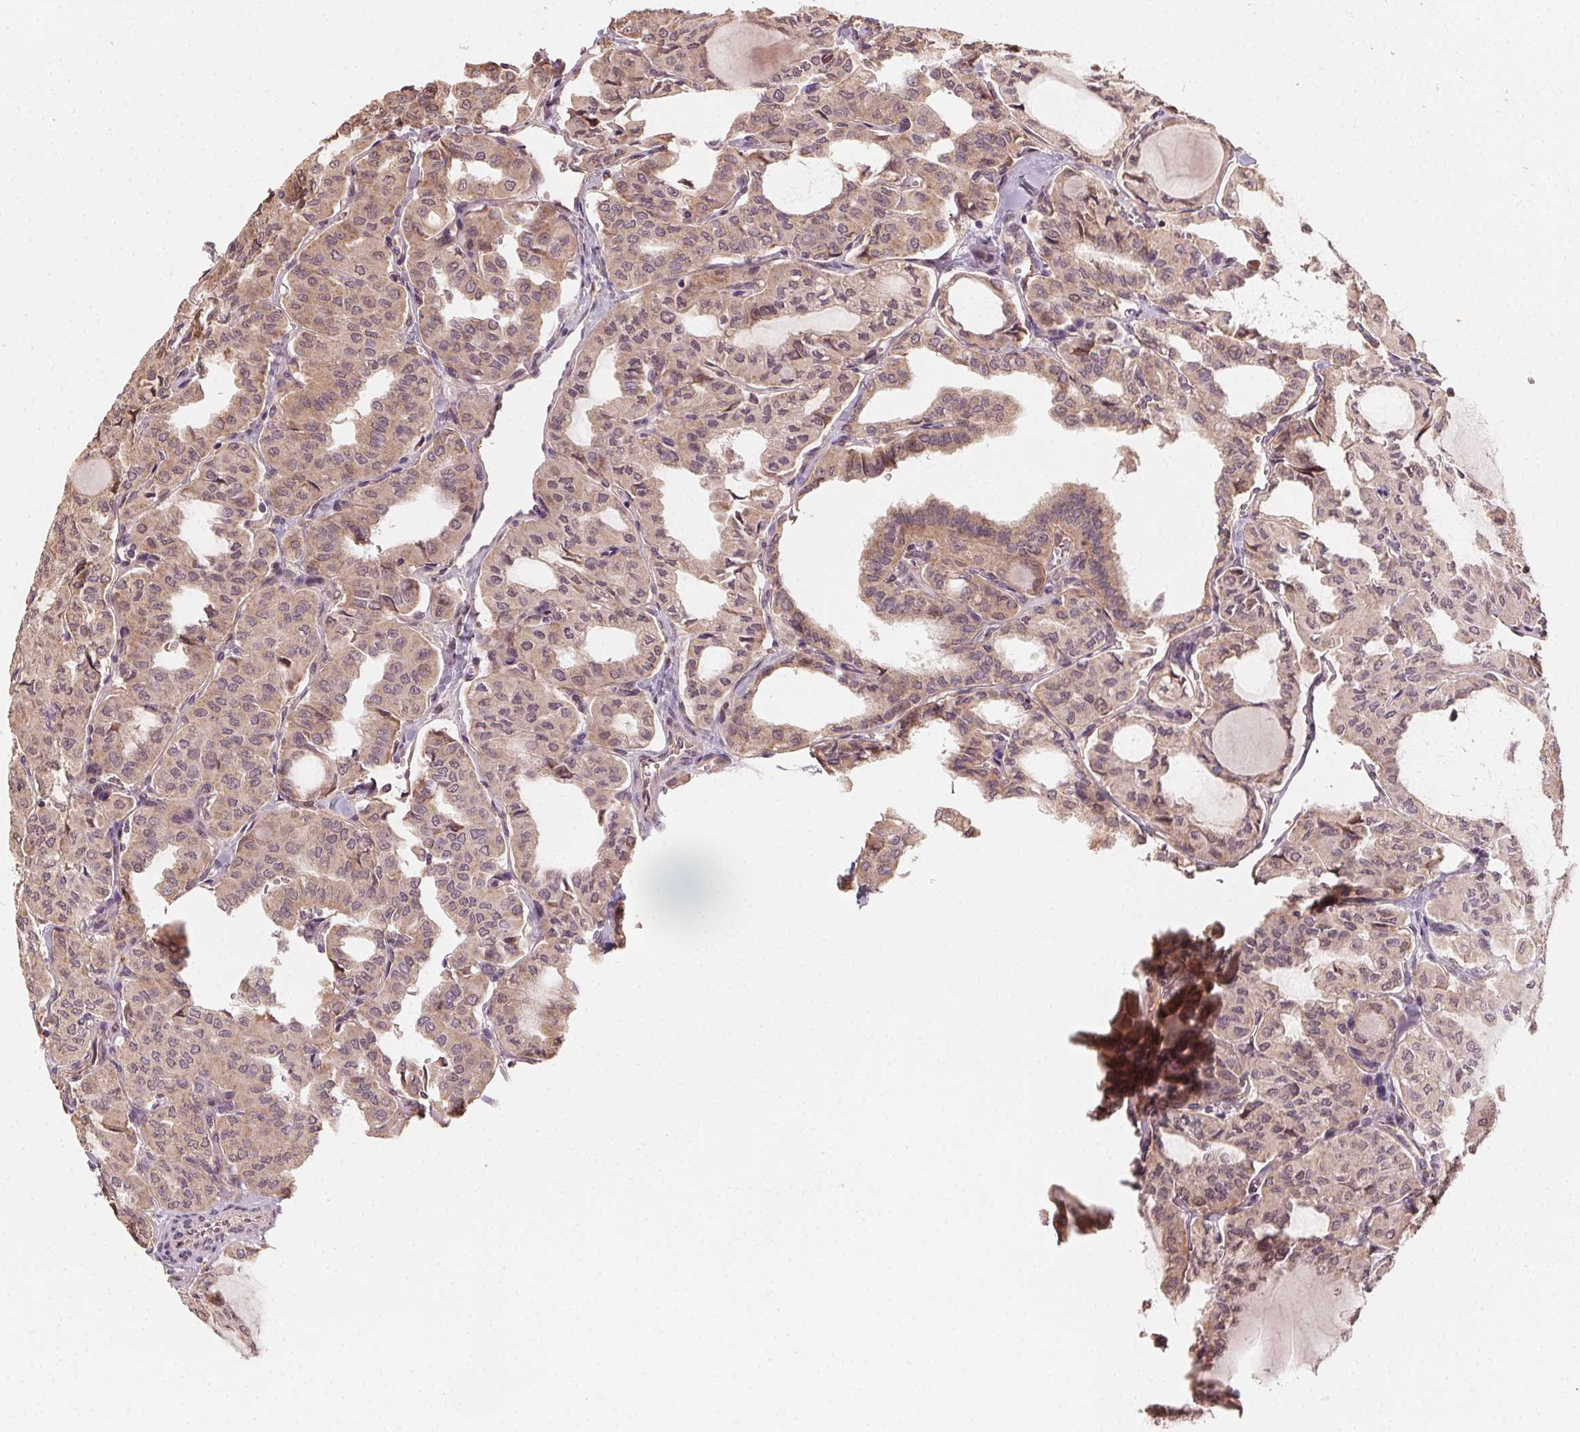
{"staining": {"intensity": "weak", "quantity": ">75%", "location": "cytoplasmic/membranous"}, "tissue": "thyroid cancer", "cell_type": "Tumor cells", "image_type": "cancer", "snomed": [{"axis": "morphology", "description": "Papillary adenocarcinoma, NOS"}, {"axis": "topography", "description": "Thyroid gland"}], "caption": "Human thyroid cancer (papillary adenocarcinoma) stained for a protein (brown) displays weak cytoplasmic/membranous positive expression in about >75% of tumor cells.", "gene": "WBP2", "patient": {"sex": "male", "age": 20}}